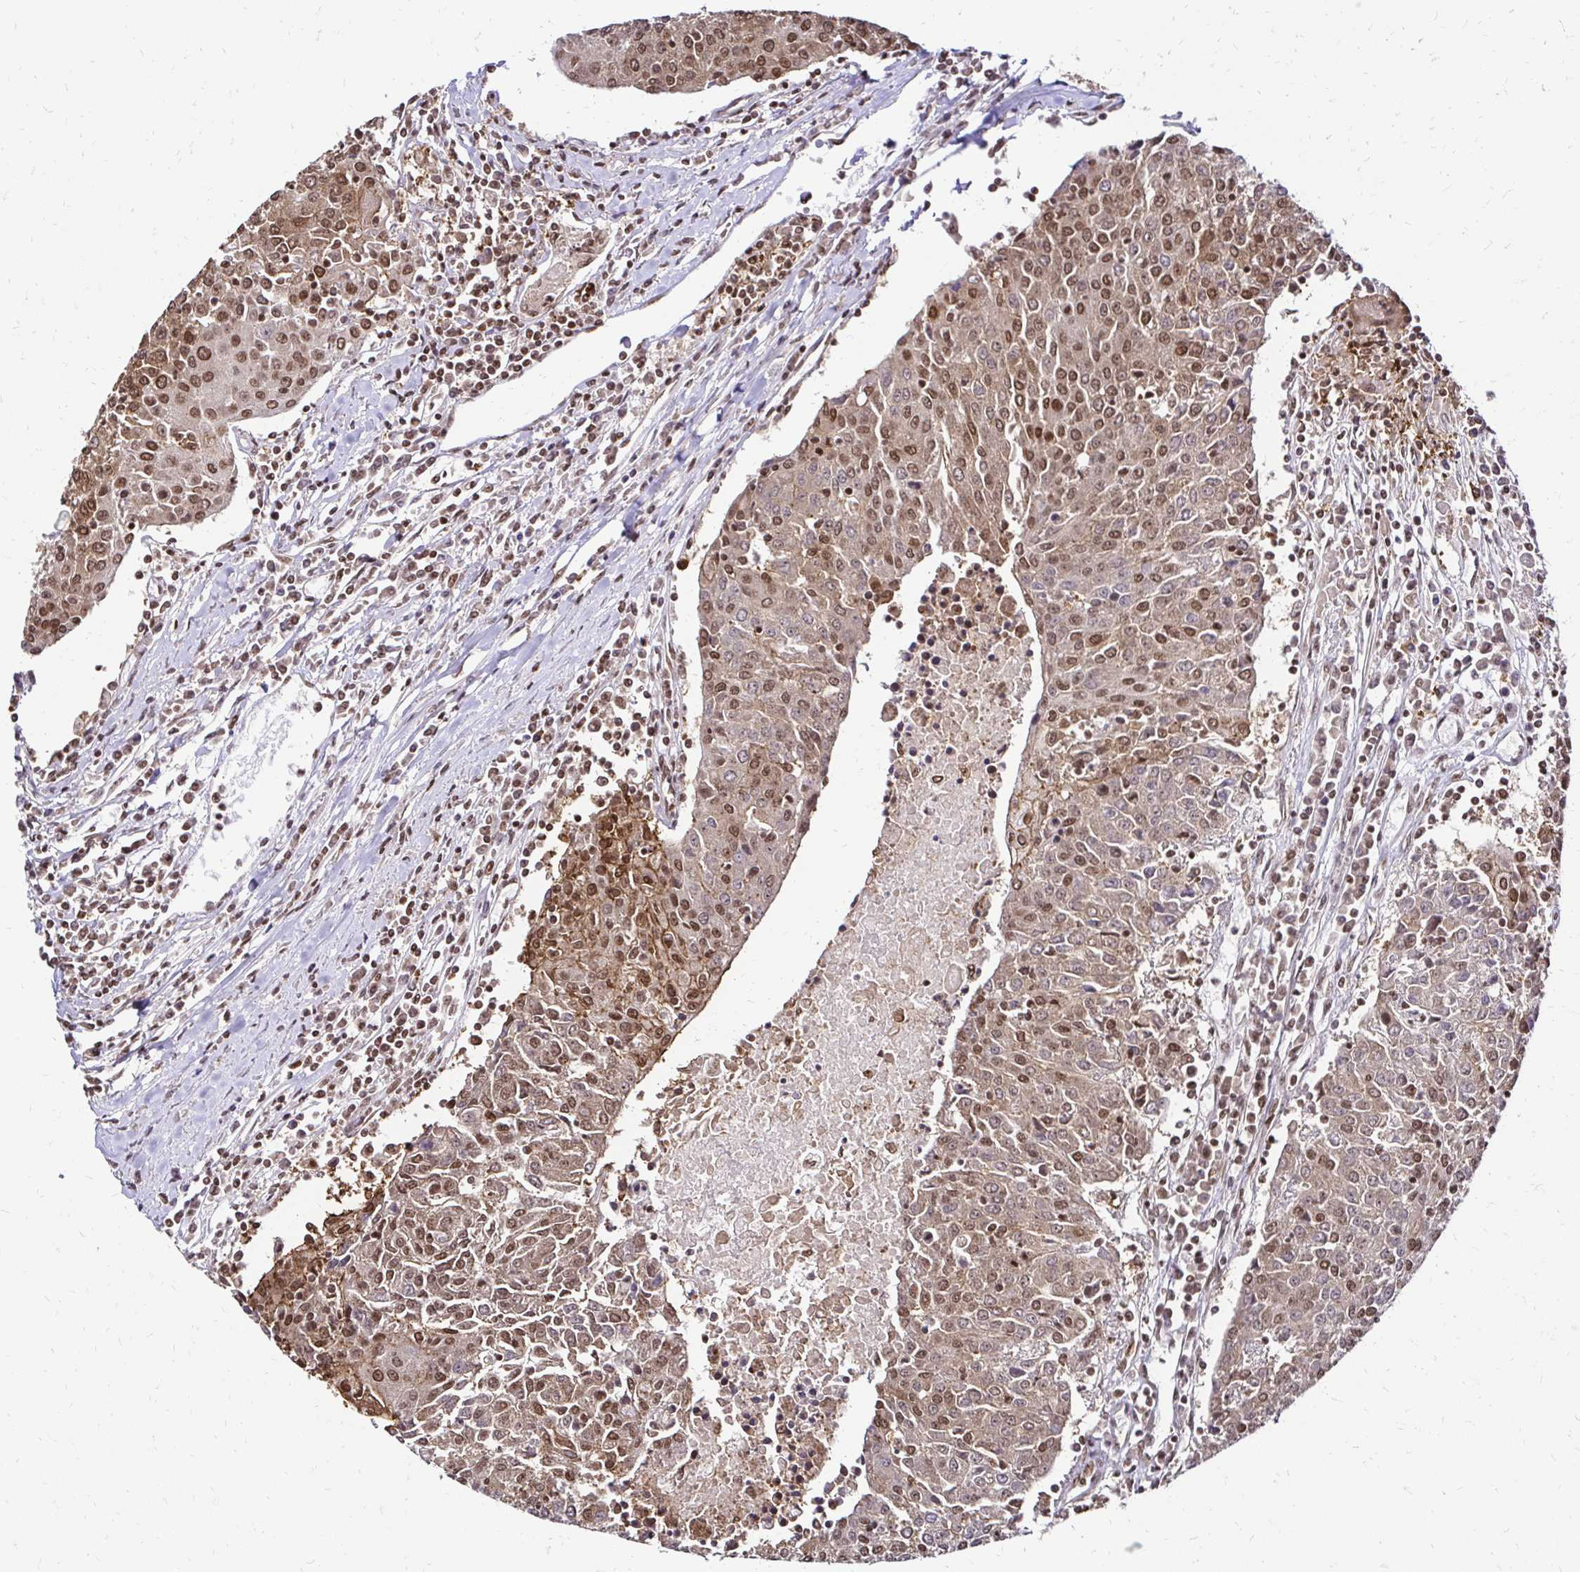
{"staining": {"intensity": "moderate", "quantity": ">75%", "location": "nuclear"}, "tissue": "urothelial cancer", "cell_type": "Tumor cells", "image_type": "cancer", "snomed": [{"axis": "morphology", "description": "Urothelial carcinoma, High grade"}, {"axis": "topography", "description": "Urinary bladder"}], "caption": "Immunohistochemical staining of human urothelial cancer displays medium levels of moderate nuclear protein staining in about >75% of tumor cells. The staining was performed using DAB (3,3'-diaminobenzidine), with brown indicating positive protein expression. Nuclei are stained blue with hematoxylin.", "gene": "GLYR1", "patient": {"sex": "female", "age": 85}}